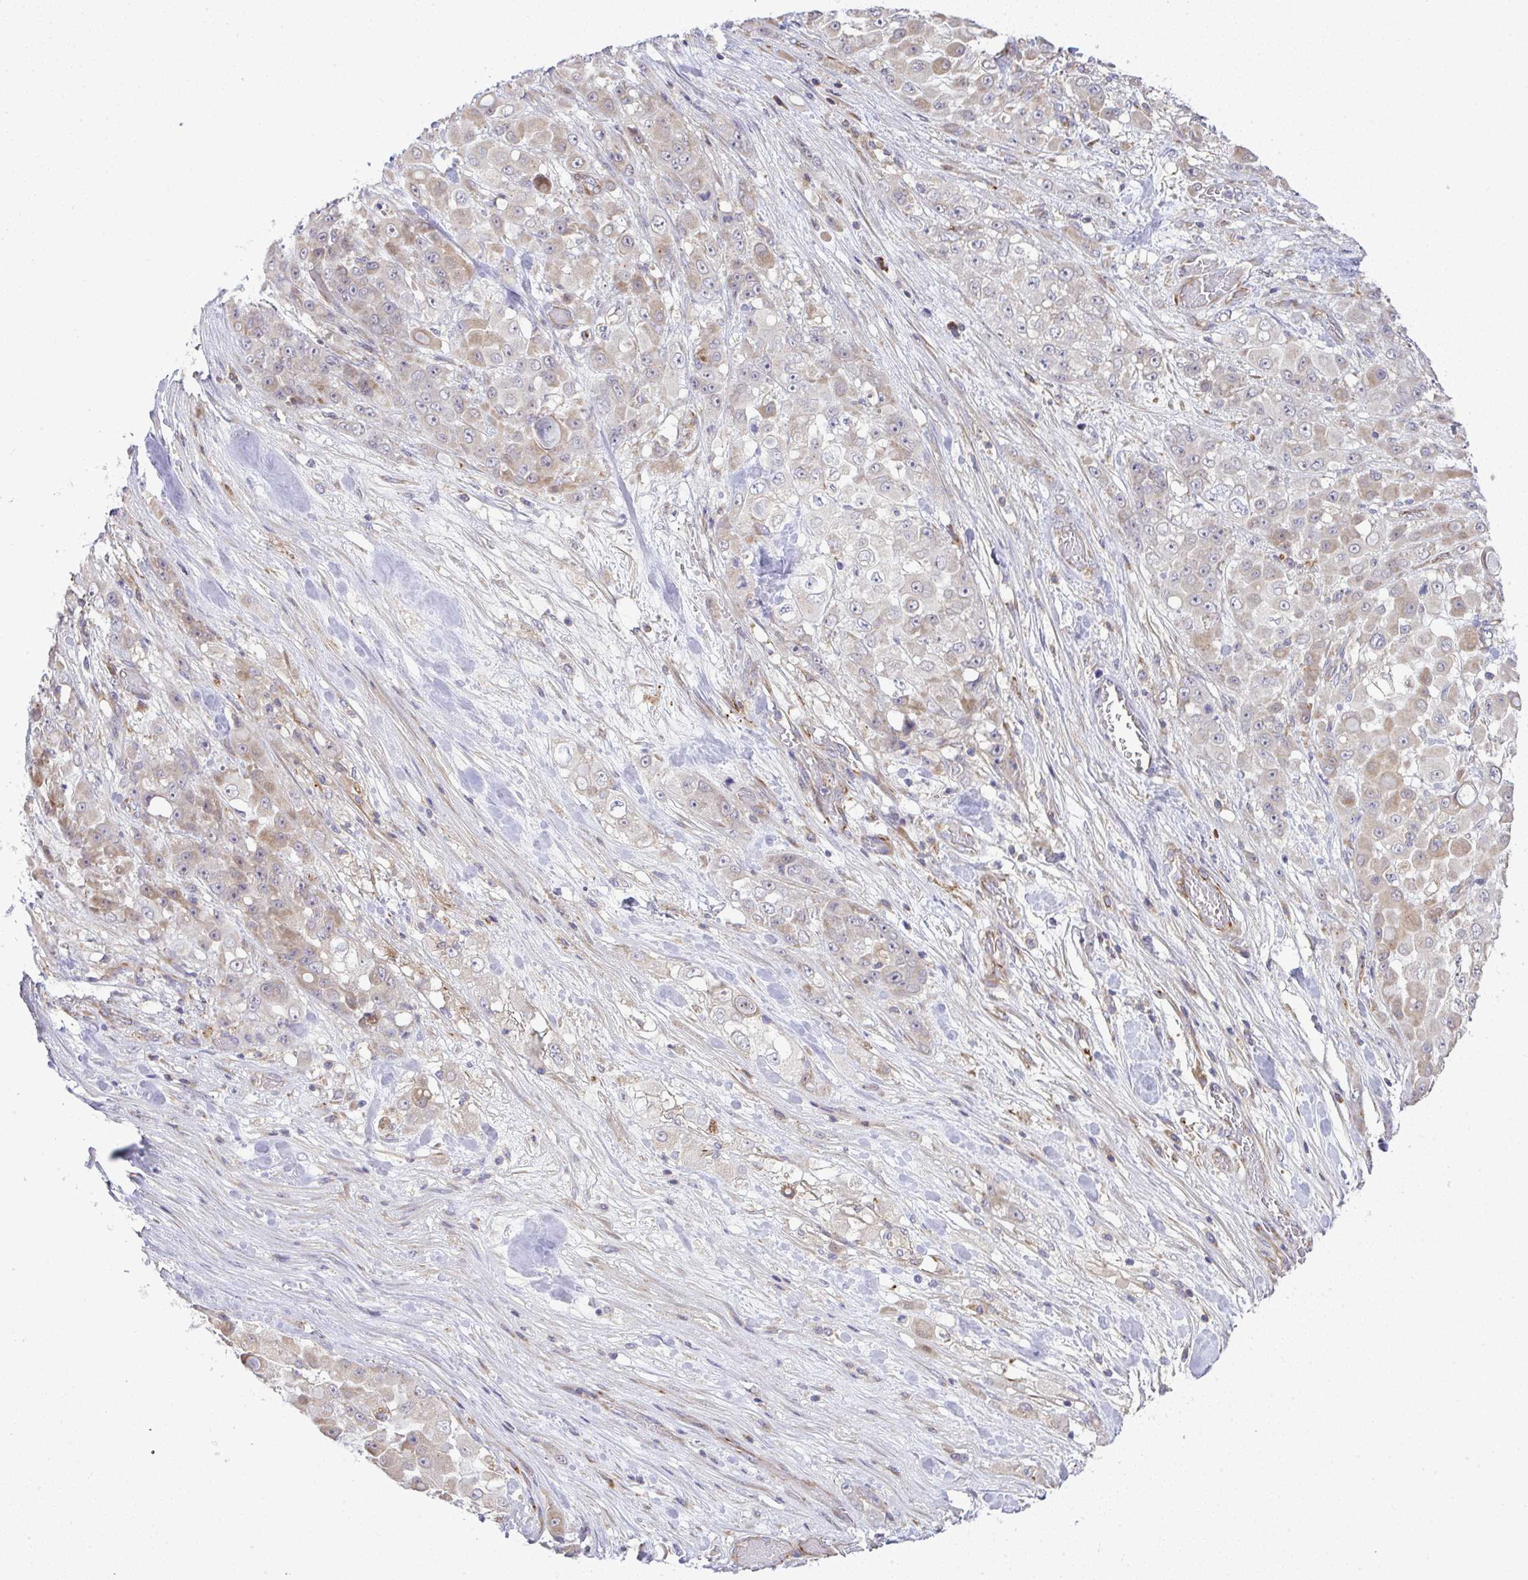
{"staining": {"intensity": "moderate", "quantity": "<25%", "location": "cytoplasmic/membranous"}, "tissue": "stomach cancer", "cell_type": "Tumor cells", "image_type": "cancer", "snomed": [{"axis": "morphology", "description": "Adenocarcinoma, NOS"}, {"axis": "topography", "description": "Stomach"}], "caption": "A high-resolution histopathology image shows IHC staining of stomach adenocarcinoma, which exhibits moderate cytoplasmic/membranous staining in about <25% of tumor cells.", "gene": "GRID2", "patient": {"sex": "female", "age": 76}}